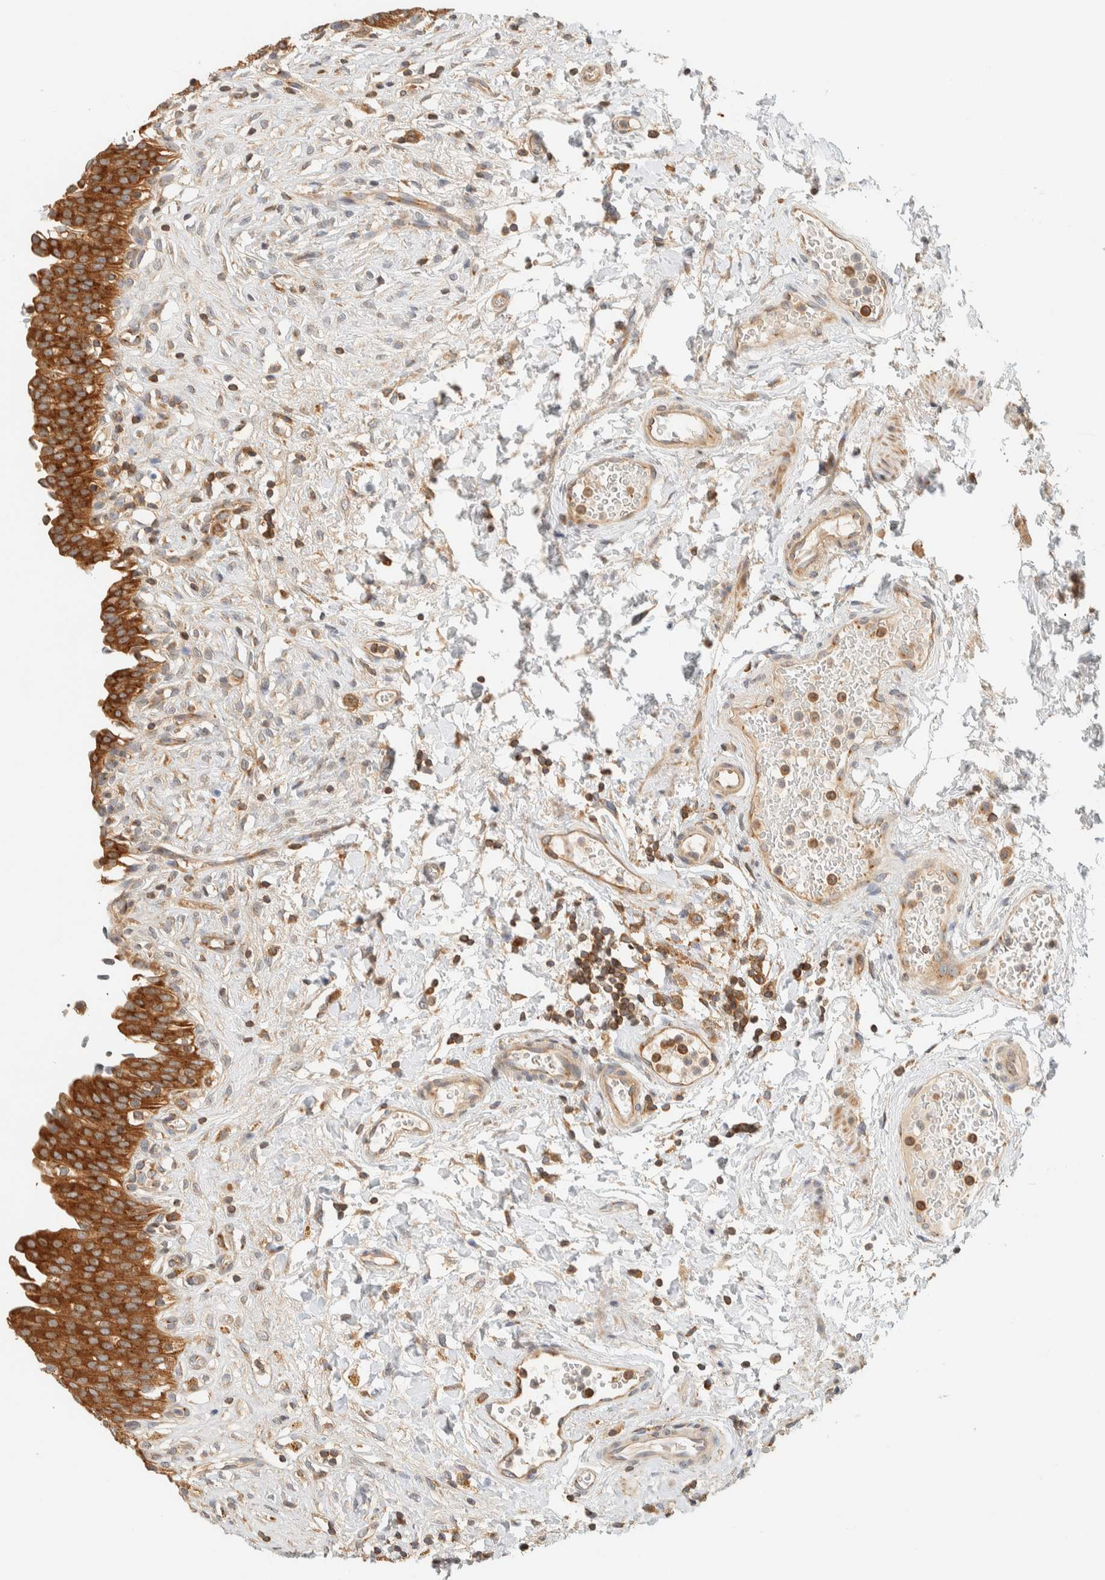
{"staining": {"intensity": "strong", "quantity": ">75%", "location": "cytoplasmic/membranous"}, "tissue": "urinary bladder", "cell_type": "Urothelial cells", "image_type": "normal", "snomed": [{"axis": "morphology", "description": "Urothelial carcinoma, High grade"}, {"axis": "topography", "description": "Urinary bladder"}], "caption": "Immunohistochemistry (IHC) photomicrograph of normal human urinary bladder stained for a protein (brown), which demonstrates high levels of strong cytoplasmic/membranous expression in about >75% of urothelial cells.", "gene": "ARFGEF1", "patient": {"sex": "male", "age": 46}}